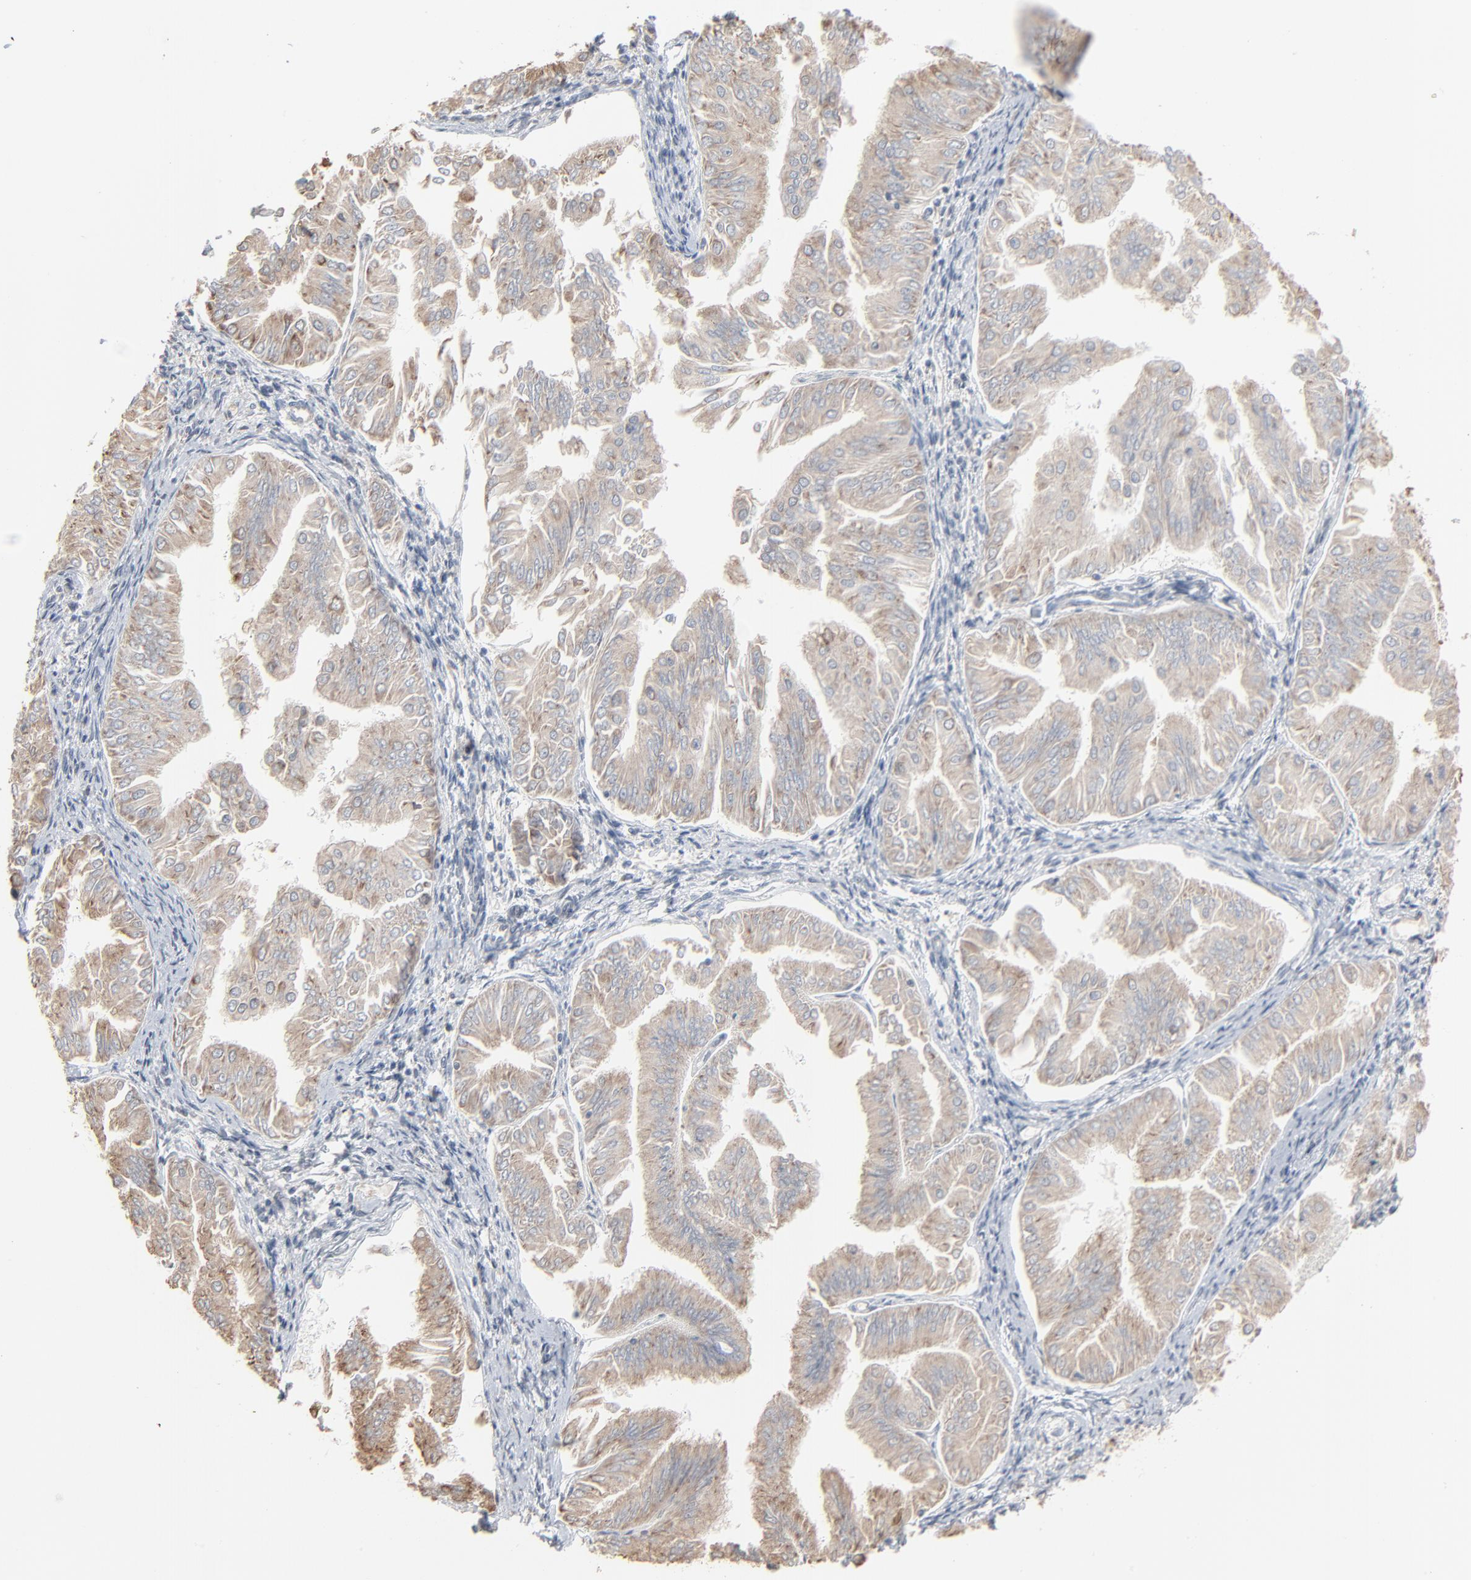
{"staining": {"intensity": "weak", "quantity": ">75%", "location": "cytoplasmic/membranous"}, "tissue": "endometrial cancer", "cell_type": "Tumor cells", "image_type": "cancer", "snomed": [{"axis": "morphology", "description": "Adenocarcinoma, NOS"}, {"axis": "topography", "description": "Endometrium"}], "caption": "A brown stain labels weak cytoplasmic/membranous expression of a protein in endometrial cancer tumor cells.", "gene": "CCT5", "patient": {"sex": "female", "age": 53}}